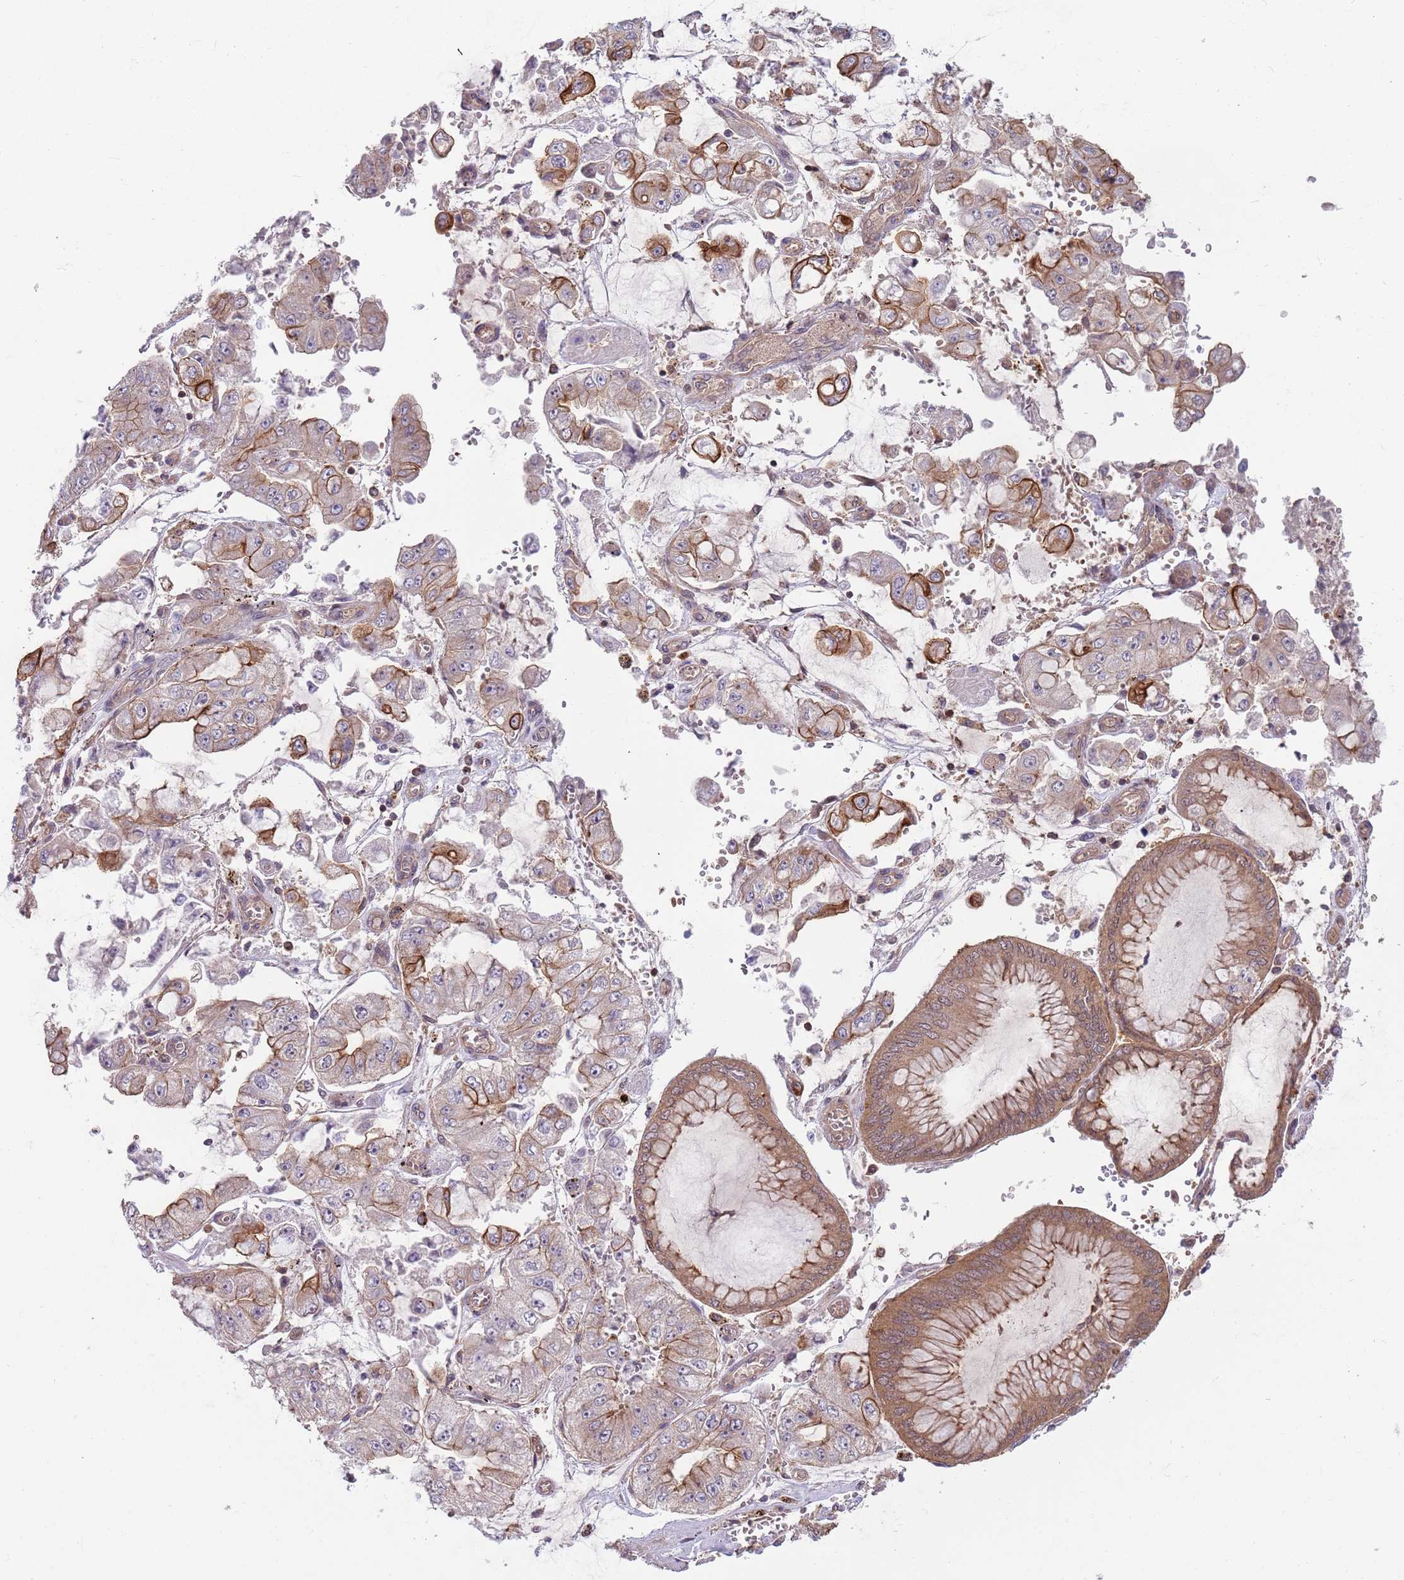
{"staining": {"intensity": "moderate", "quantity": "<25%", "location": "cytoplasmic/membranous"}, "tissue": "stomach cancer", "cell_type": "Tumor cells", "image_type": "cancer", "snomed": [{"axis": "morphology", "description": "Adenocarcinoma, NOS"}, {"axis": "topography", "description": "Stomach"}], "caption": "Immunohistochemistry (IHC) (DAB (3,3'-diaminobenzidine)) staining of human stomach cancer reveals moderate cytoplasmic/membranous protein staining in about <25% of tumor cells.", "gene": "GSDMD", "patient": {"sex": "male", "age": 76}}